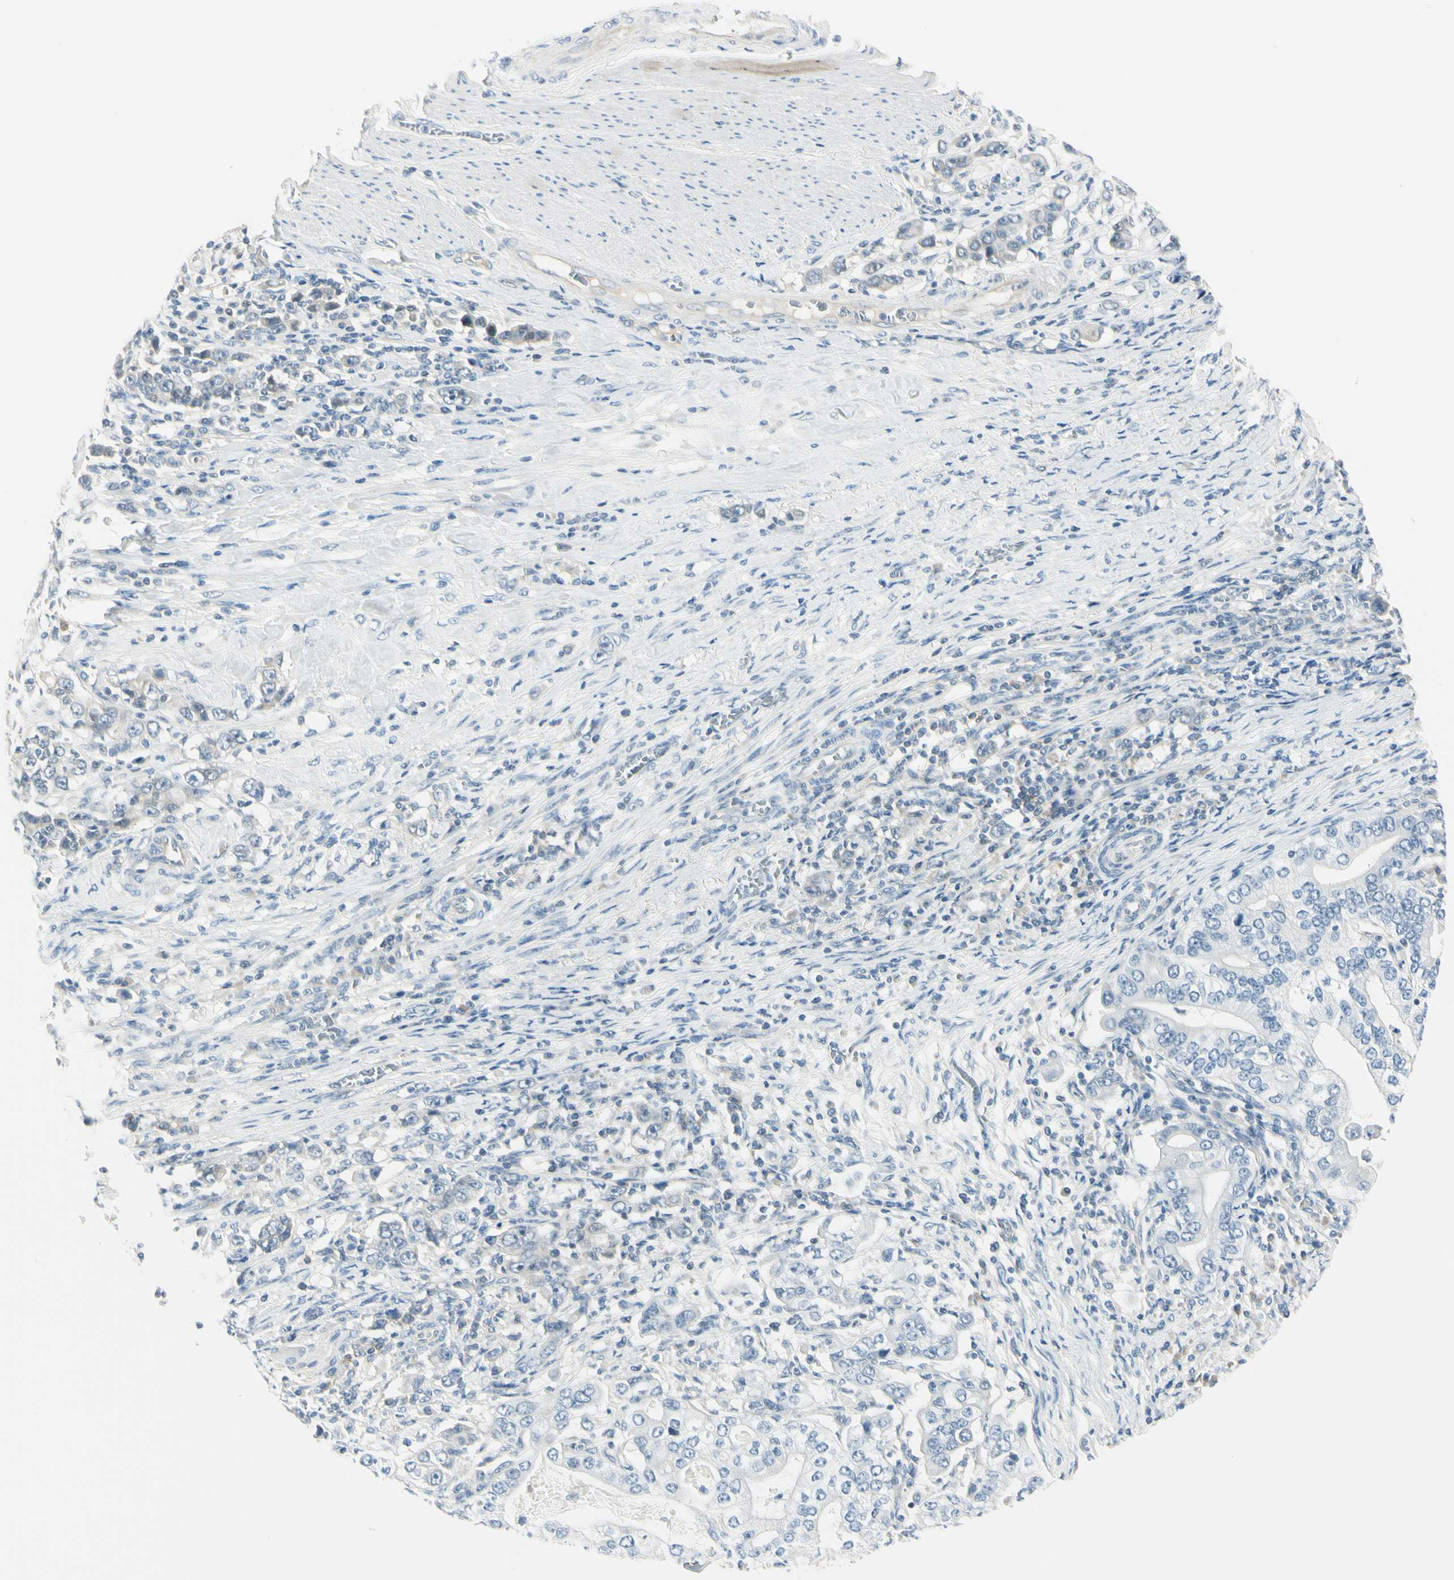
{"staining": {"intensity": "negative", "quantity": "none", "location": "none"}, "tissue": "stomach cancer", "cell_type": "Tumor cells", "image_type": "cancer", "snomed": [{"axis": "morphology", "description": "Adenocarcinoma, NOS"}, {"axis": "topography", "description": "Stomach, lower"}], "caption": "The immunohistochemistry image has no significant positivity in tumor cells of stomach cancer tissue. The staining is performed using DAB (3,3'-diaminobenzidine) brown chromogen with nuclei counter-stained in using hematoxylin.", "gene": "ASB9", "patient": {"sex": "female", "age": 72}}